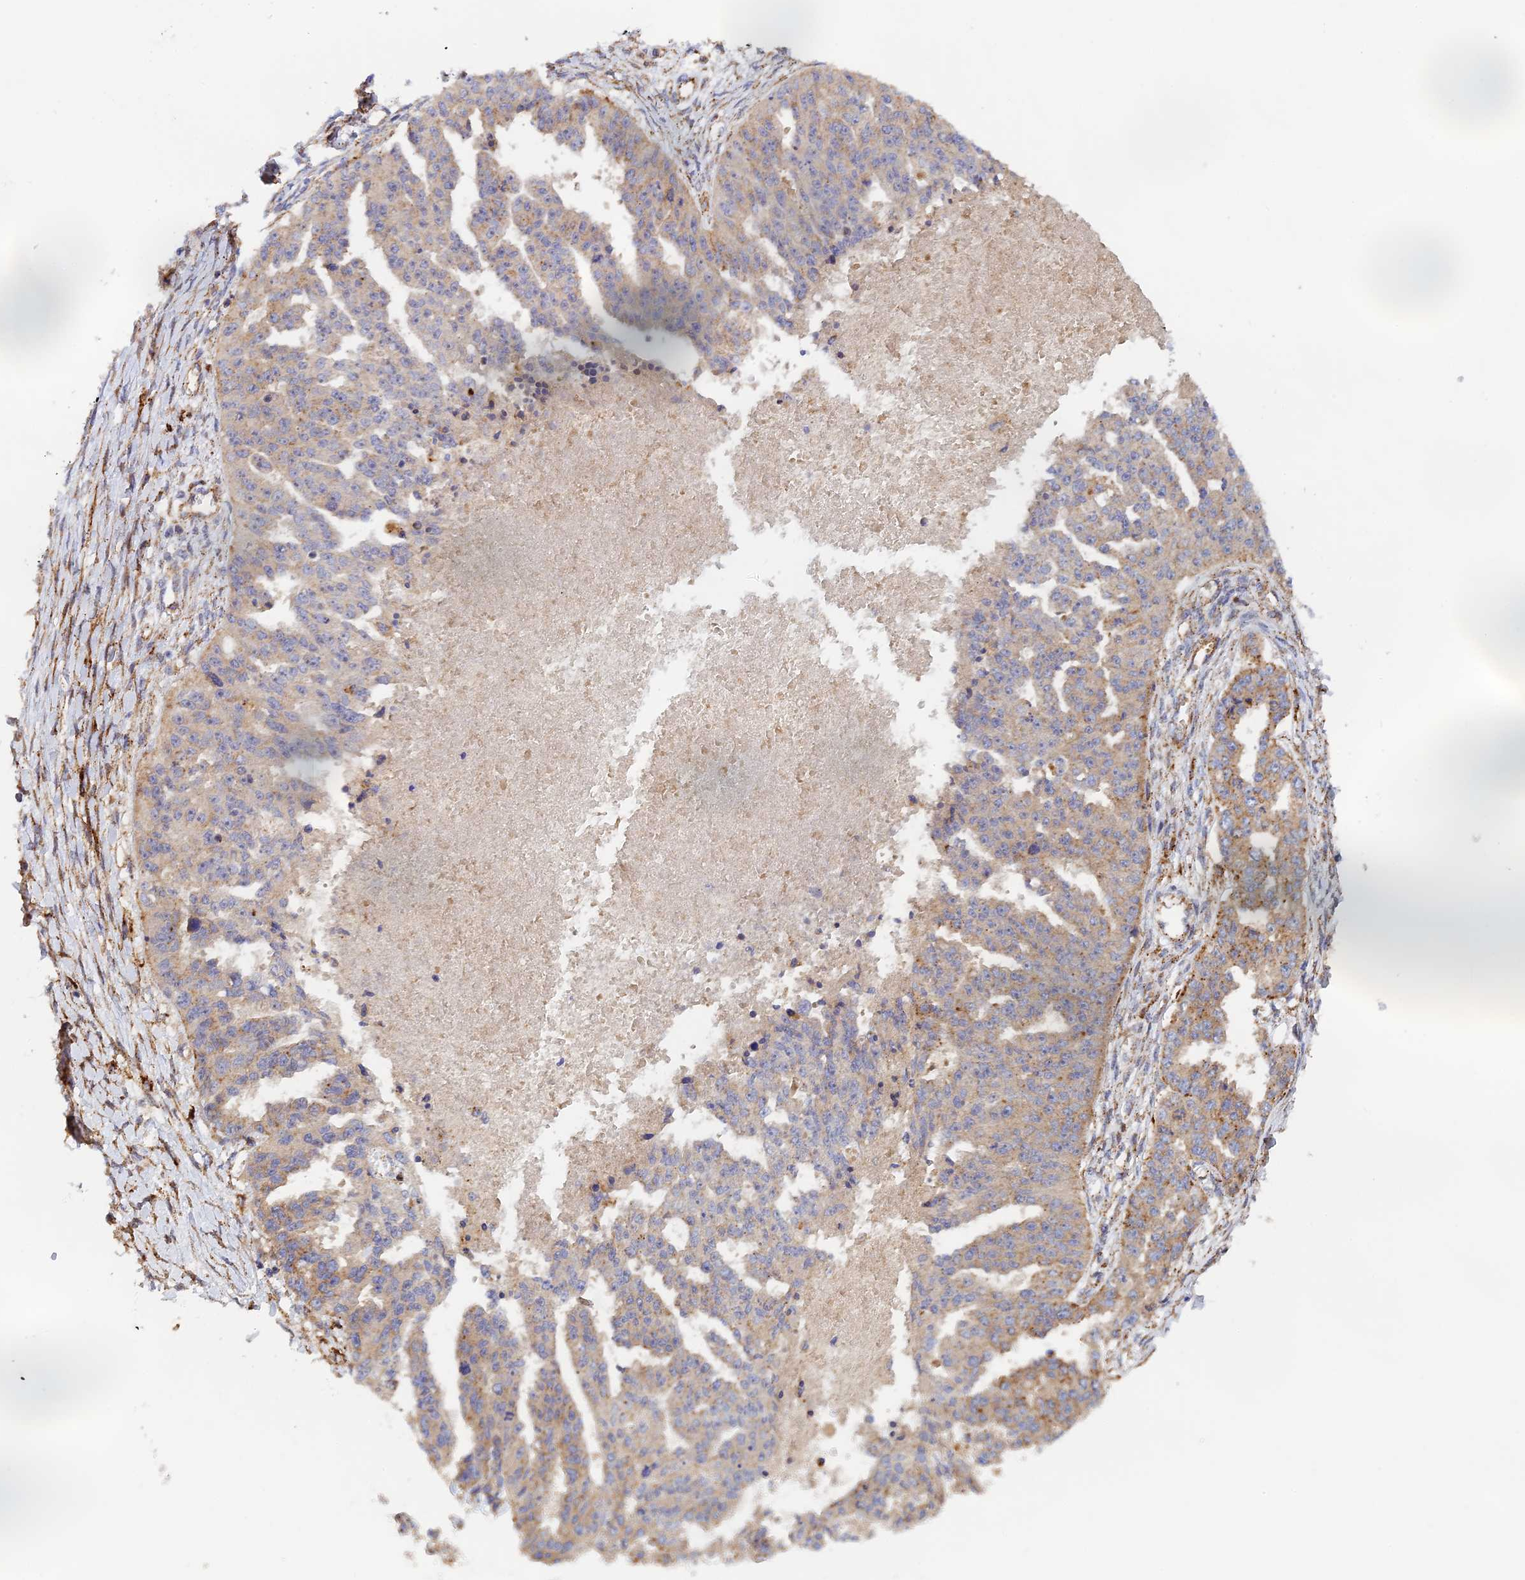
{"staining": {"intensity": "weak", "quantity": "25%-75%", "location": "cytoplasmic/membranous"}, "tissue": "ovarian cancer", "cell_type": "Tumor cells", "image_type": "cancer", "snomed": [{"axis": "morphology", "description": "Cystadenocarcinoma, serous, NOS"}, {"axis": "topography", "description": "Ovary"}], "caption": "Protein analysis of ovarian serous cystadenocarcinoma tissue displays weak cytoplasmic/membranous expression in about 25%-75% of tumor cells.", "gene": "PPP2R3C", "patient": {"sex": "female", "age": 58}}